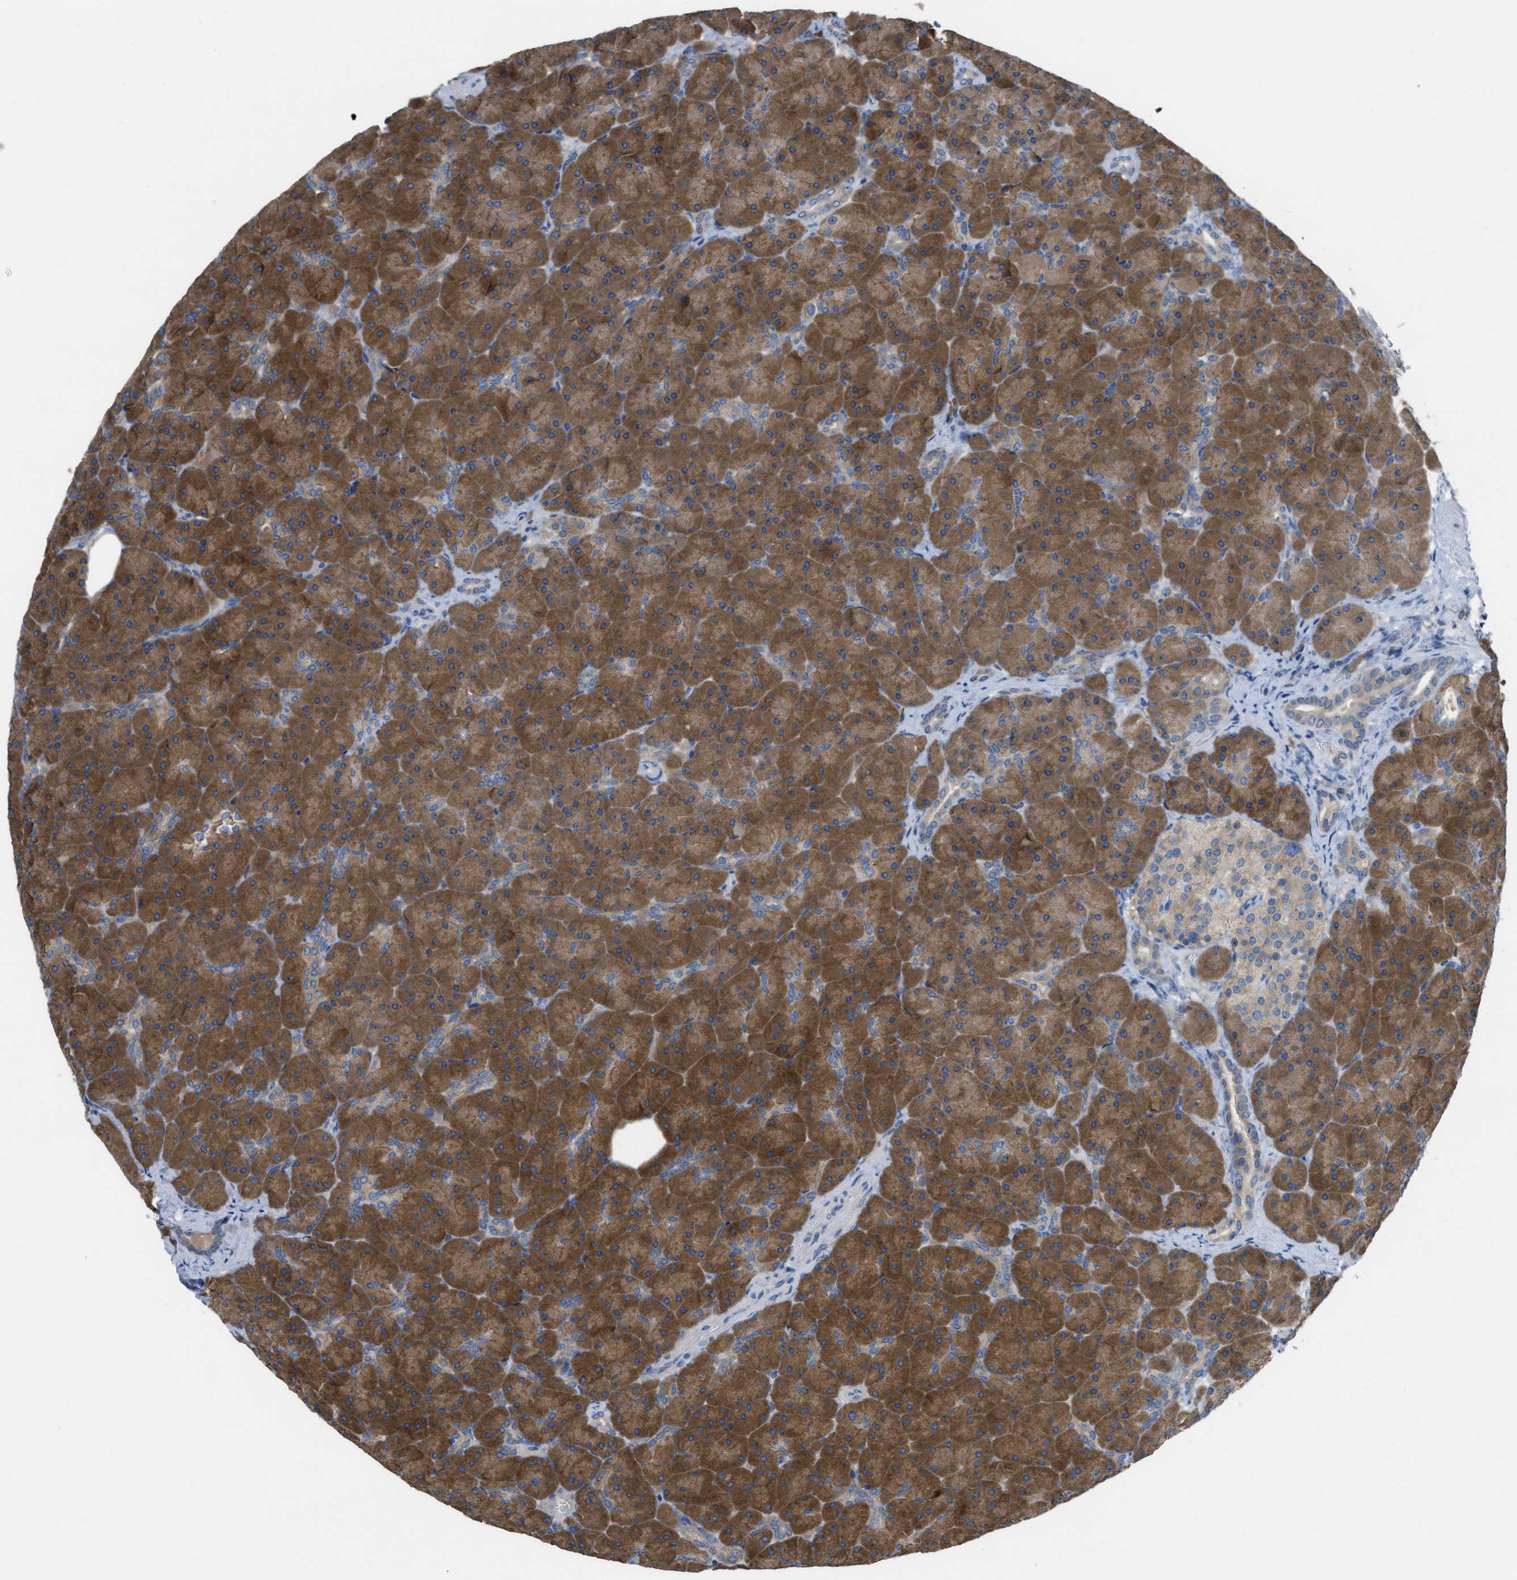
{"staining": {"intensity": "strong", "quantity": ">75%", "location": "cytoplasmic/membranous"}, "tissue": "pancreas", "cell_type": "Exocrine glandular cells", "image_type": "normal", "snomed": [{"axis": "morphology", "description": "Normal tissue, NOS"}, {"axis": "topography", "description": "Pancreas"}], "caption": "Immunohistochemical staining of normal pancreas displays >75% levels of strong cytoplasmic/membranous protein staining in about >75% of exocrine glandular cells. Immunohistochemistry stains the protein of interest in brown and the nuclei are stained blue.", "gene": "UBA5", "patient": {"sex": "male", "age": 66}}